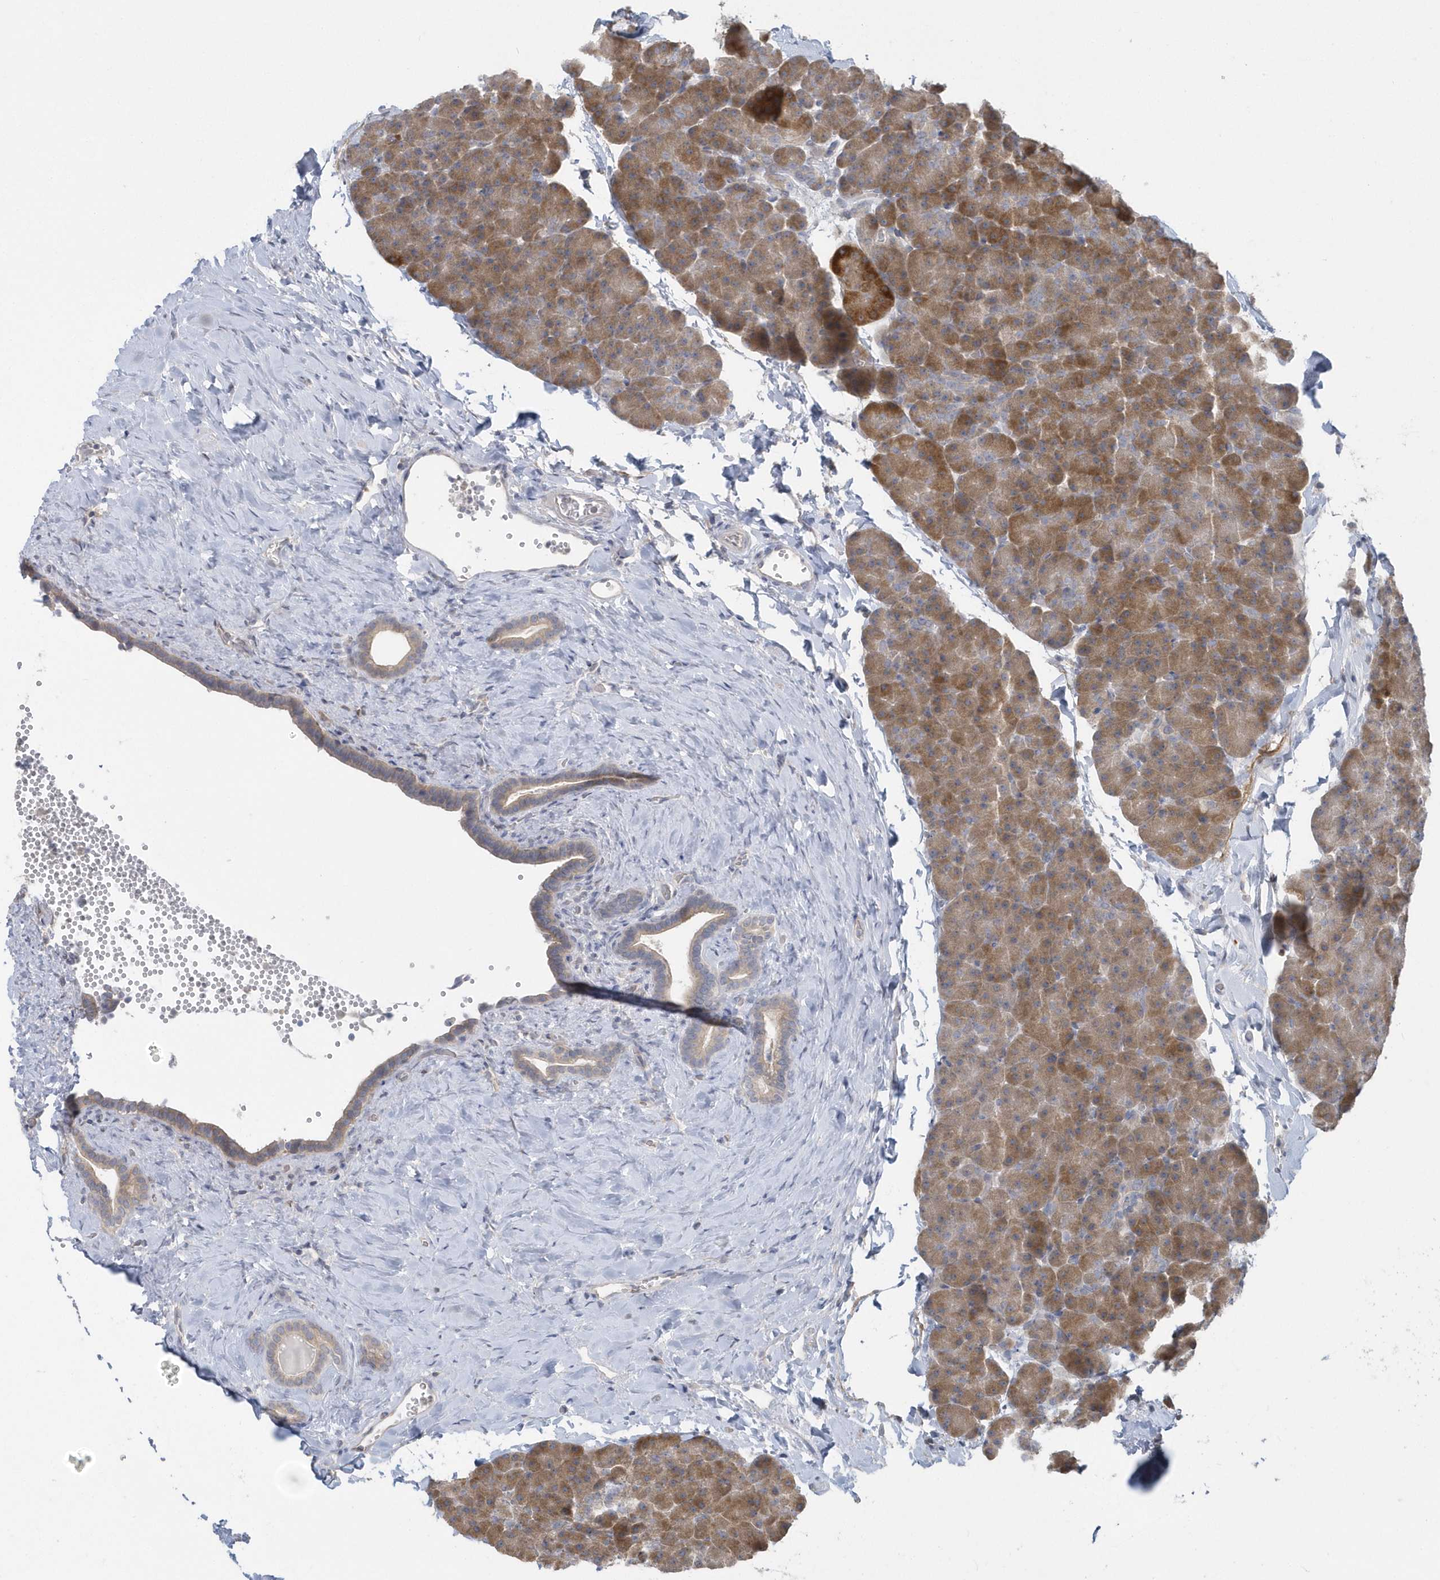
{"staining": {"intensity": "moderate", "quantity": ">75%", "location": "cytoplasmic/membranous"}, "tissue": "pancreas", "cell_type": "Exocrine glandular cells", "image_type": "normal", "snomed": [{"axis": "morphology", "description": "Normal tissue, NOS"}, {"axis": "morphology", "description": "Carcinoid, malignant, NOS"}, {"axis": "topography", "description": "Pancreas"}], "caption": "Immunohistochemistry (DAB (3,3'-diaminobenzidine)) staining of benign pancreas displays moderate cytoplasmic/membranous protein expression in approximately >75% of exocrine glandular cells.", "gene": "HERPUD1", "patient": {"sex": "female", "age": 35}}